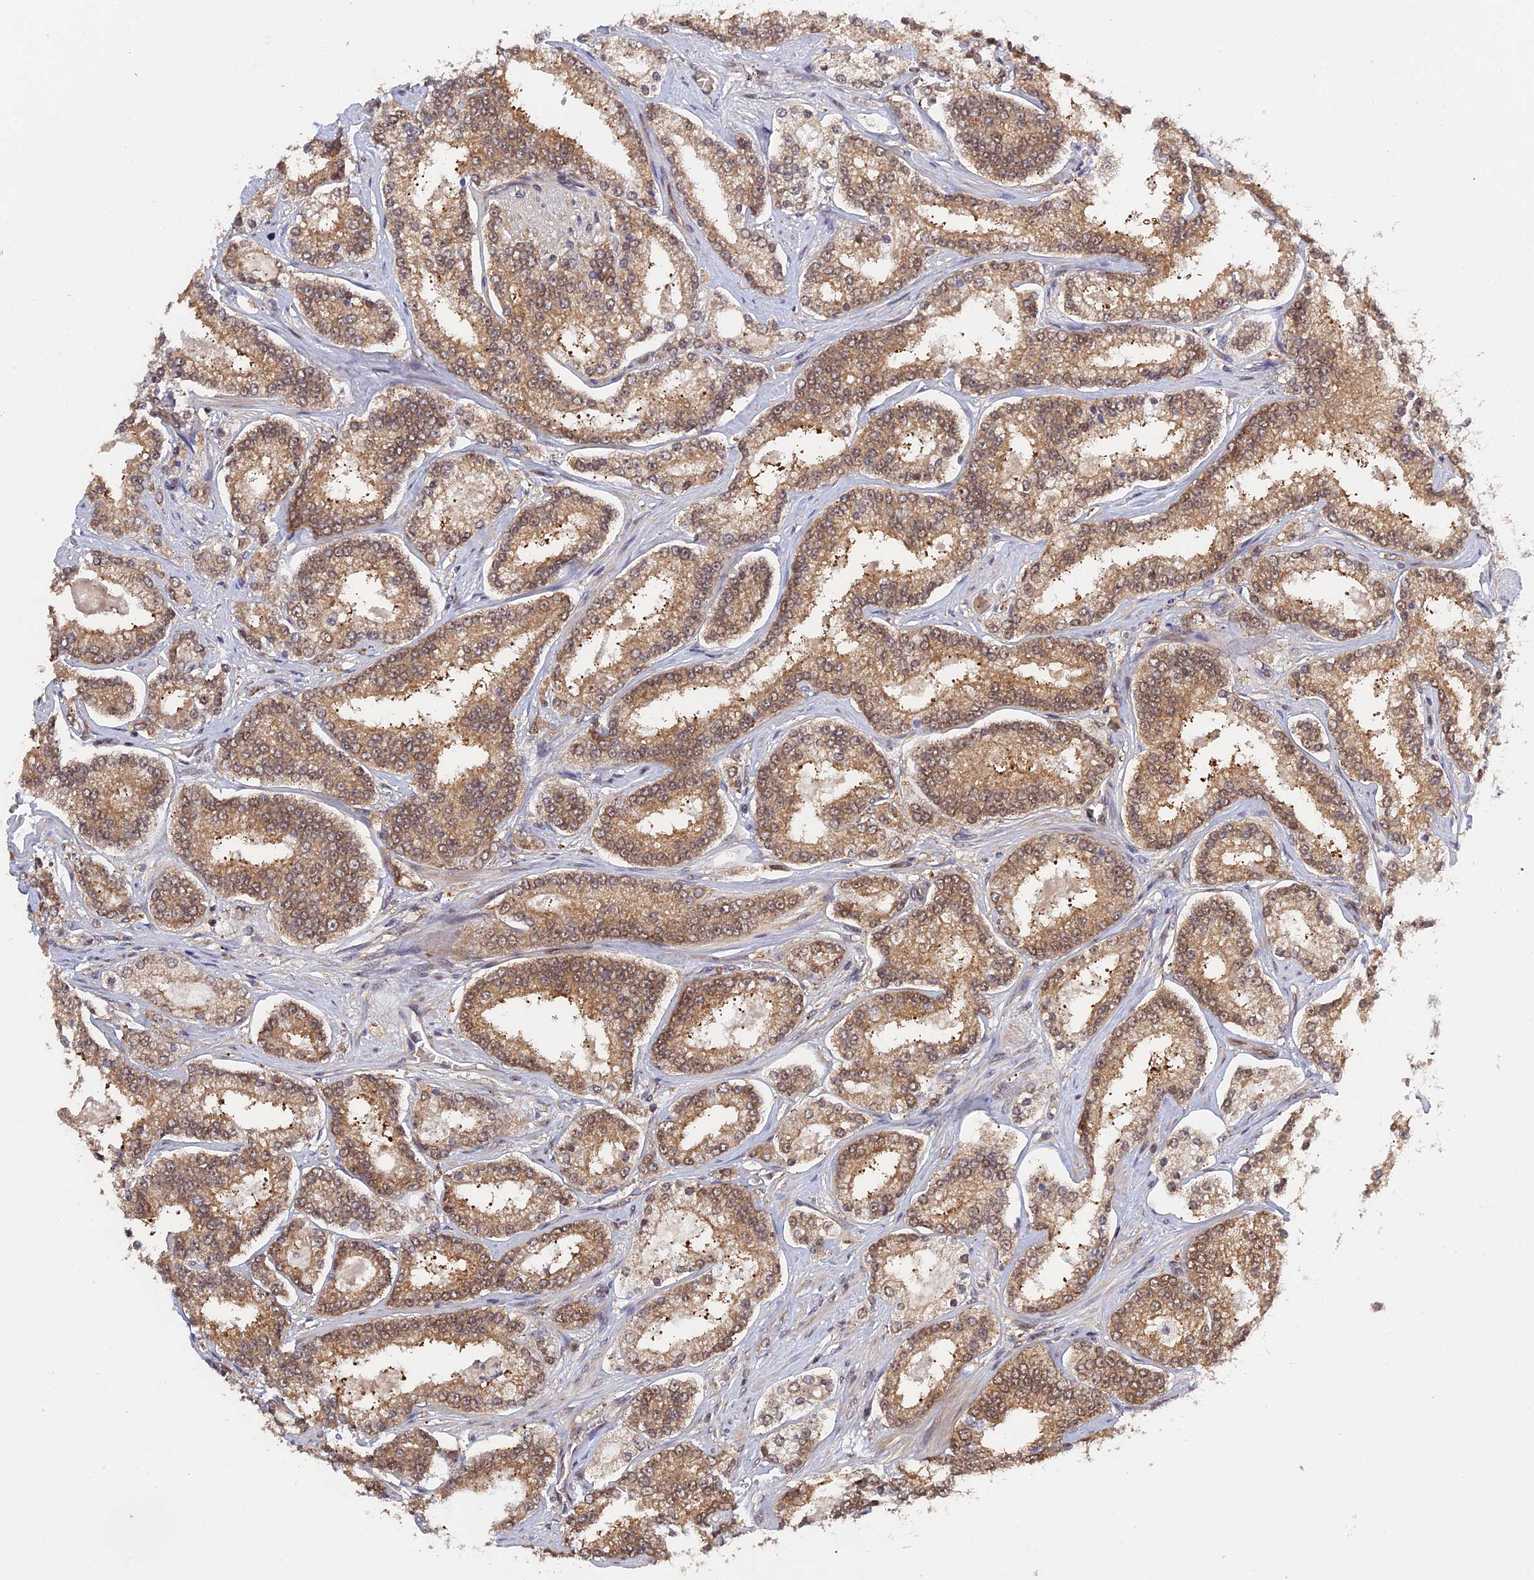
{"staining": {"intensity": "moderate", "quantity": ">75%", "location": "cytoplasmic/membranous,nuclear"}, "tissue": "prostate cancer", "cell_type": "Tumor cells", "image_type": "cancer", "snomed": [{"axis": "morphology", "description": "Normal tissue, NOS"}, {"axis": "morphology", "description": "Adenocarcinoma, High grade"}, {"axis": "topography", "description": "Prostate"}], "caption": "An immunohistochemistry image of tumor tissue is shown. Protein staining in brown highlights moderate cytoplasmic/membranous and nuclear positivity in prostate cancer within tumor cells. (DAB (3,3'-diaminobenzidine) IHC, brown staining for protein, blue staining for nuclei).", "gene": "ZNF428", "patient": {"sex": "male", "age": 83}}